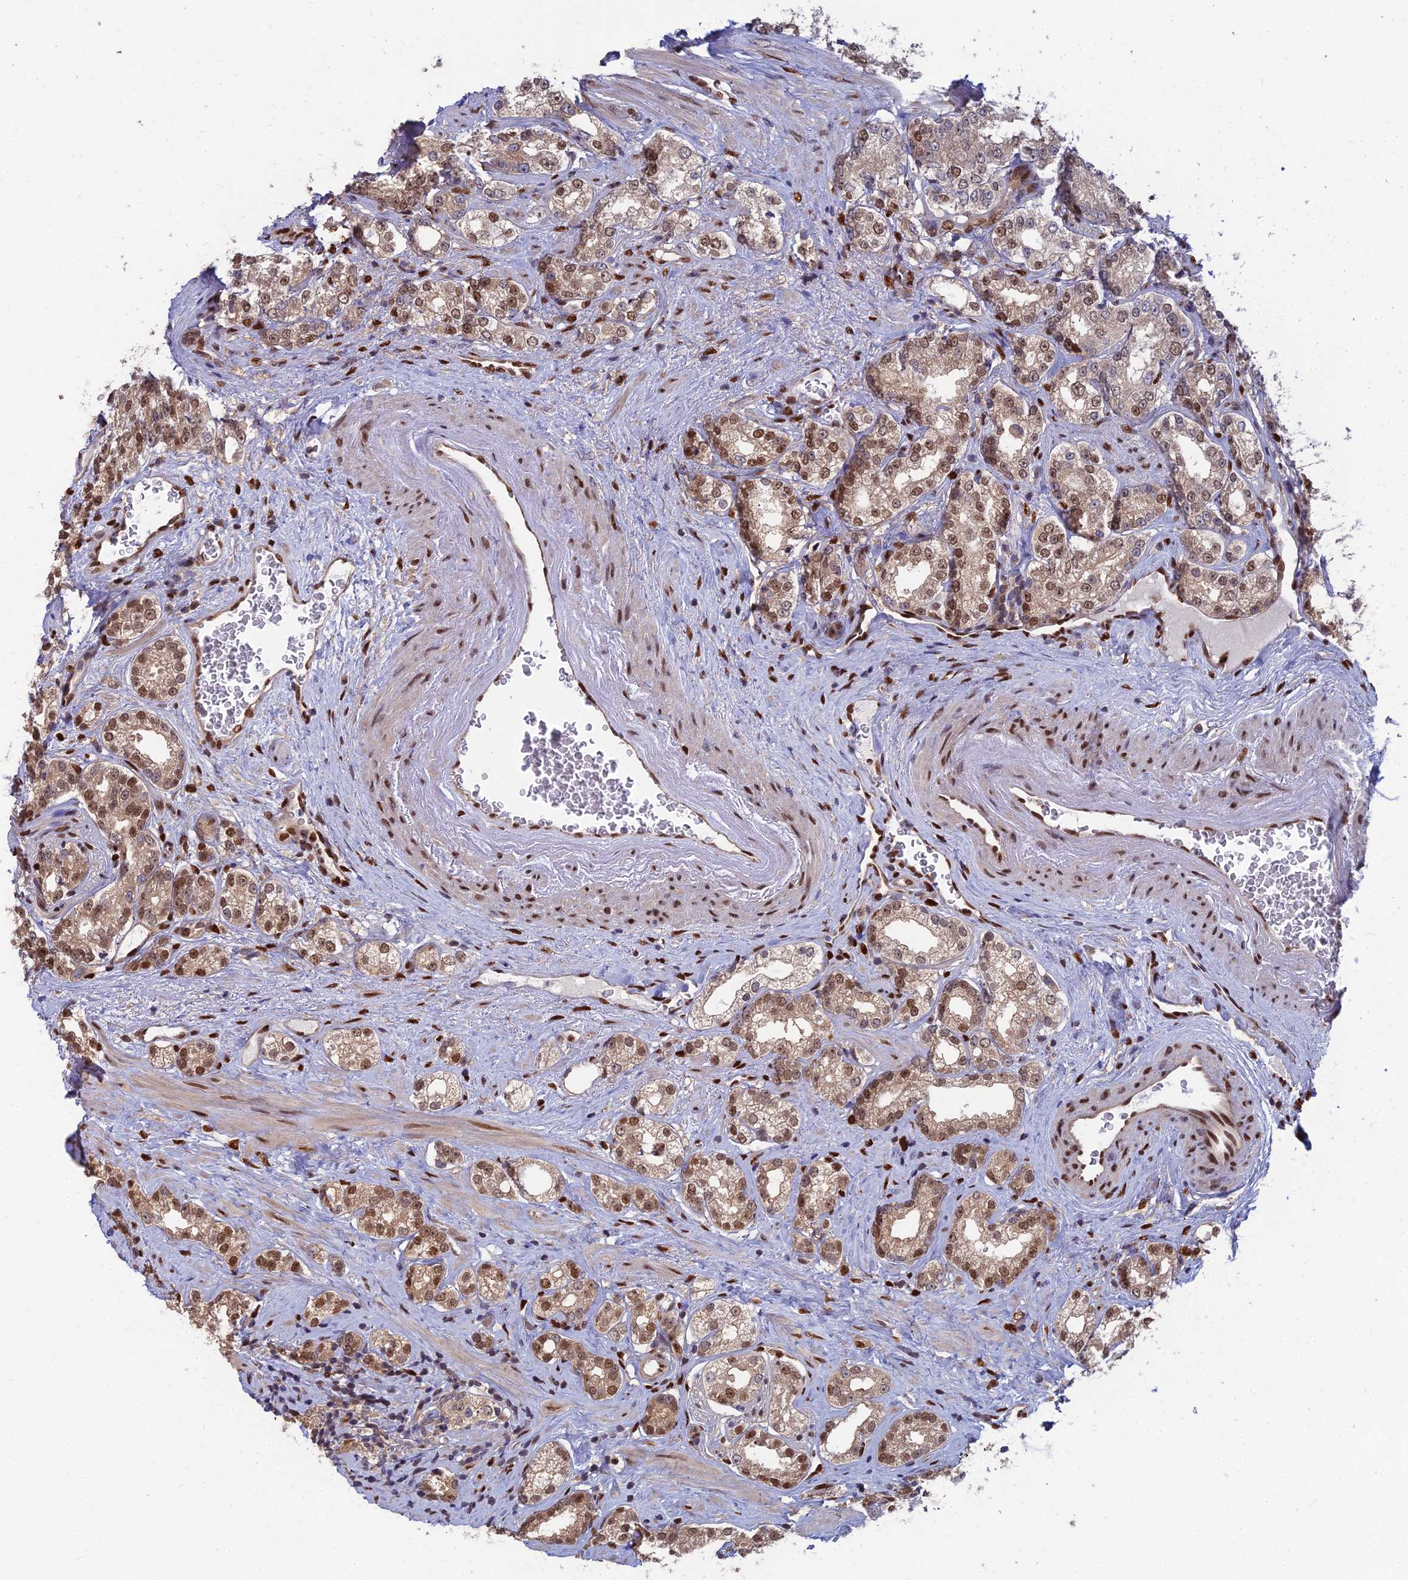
{"staining": {"intensity": "moderate", "quantity": ">75%", "location": "nuclear"}, "tissue": "prostate cancer", "cell_type": "Tumor cells", "image_type": "cancer", "snomed": [{"axis": "morphology", "description": "Normal tissue, NOS"}, {"axis": "morphology", "description": "Adenocarcinoma, High grade"}, {"axis": "topography", "description": "Prostate"}], "caption": "Protein staining by IHC shows moderate nuclear positivity in approximately >75% of tumor cells in adenocarcinoma (high-grade) (prostate).", "gene": "DNPEP", "patient": {"sex": "male", "age": 83}}